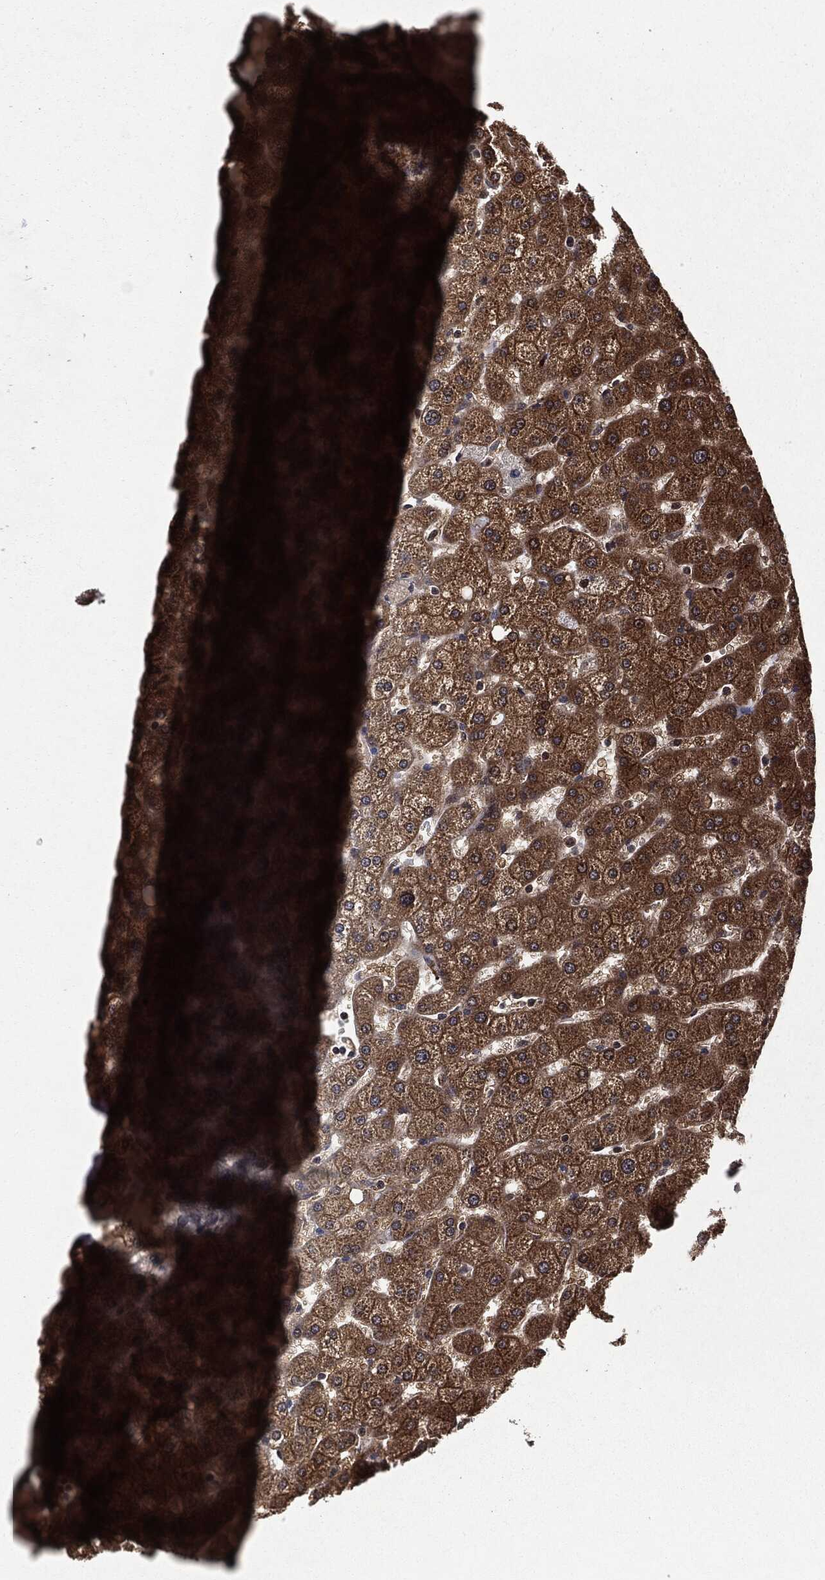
{"staining": {"intensity": "negative", "quantity": "none", "location": "none"}, "tissue": "liver", "cell_type": "Cholangiocytes", "image_type": "normal", "snomed": [{"axis": "morphology", "description": "Normal tissue, NOS"}, {"axis": "topography", "description": "Liver"}], "caption": "Immunohistochemistry histopathology image of benign human liver stained for a protein (brown), which demonstrates no staining in cholangiocytes.", "gene": "STAU2", "patient": {"sex": "female", "age": 50}}